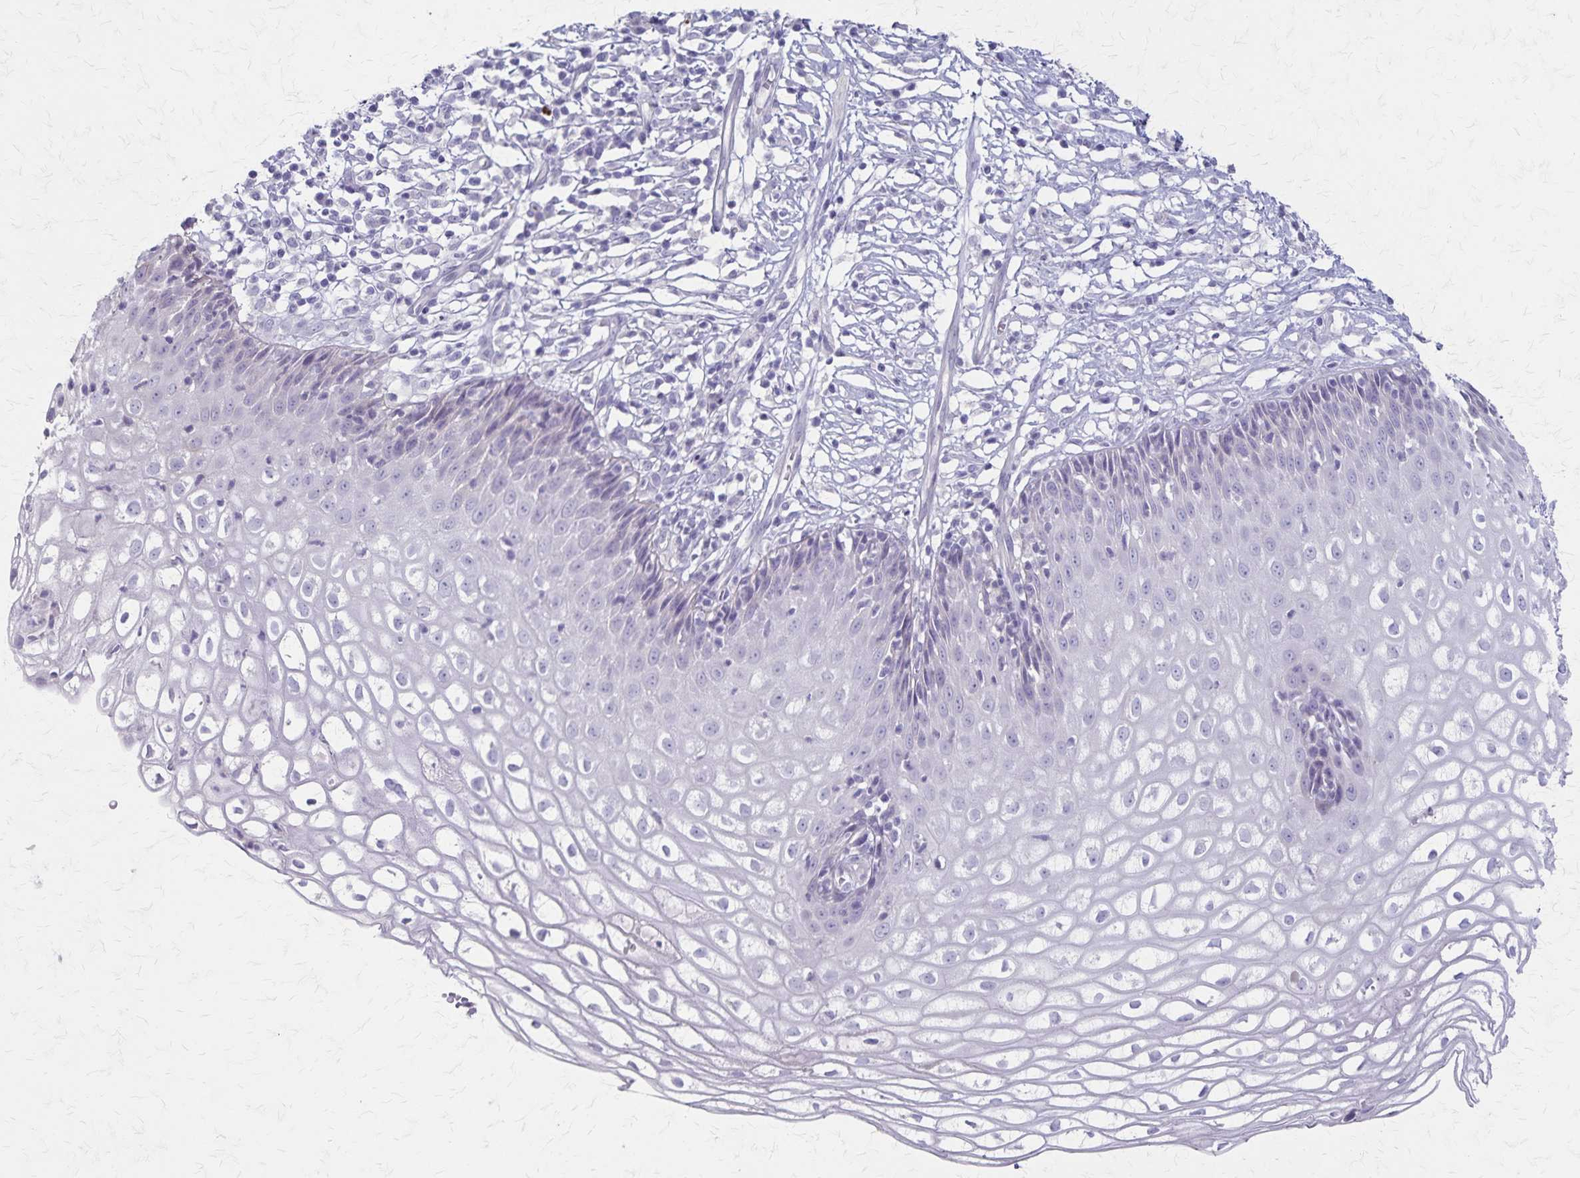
{"staining": {"intensity": "negative", "quantity": "none", "location": "none"}, "tissue": "cervix", "cell_type": "Glandular cells", "image_type": "normal", "snomed": [{"axis": "morphology", "description": "Normal tissue, NOS"}, {"axis": "topography", "description": "Cervix"}], "caption": "Immunohistochemistry (IHC) image of normal cervix: human cervix stained with DAB (3,3'-diaminobenzidine) demonstrates no significant protein expression in glandular cells. (Brightfield microscopy of DAB IHC at high magnification).", "gene": "RASL10B", "patient": {"sex": "female", "age": 36}}